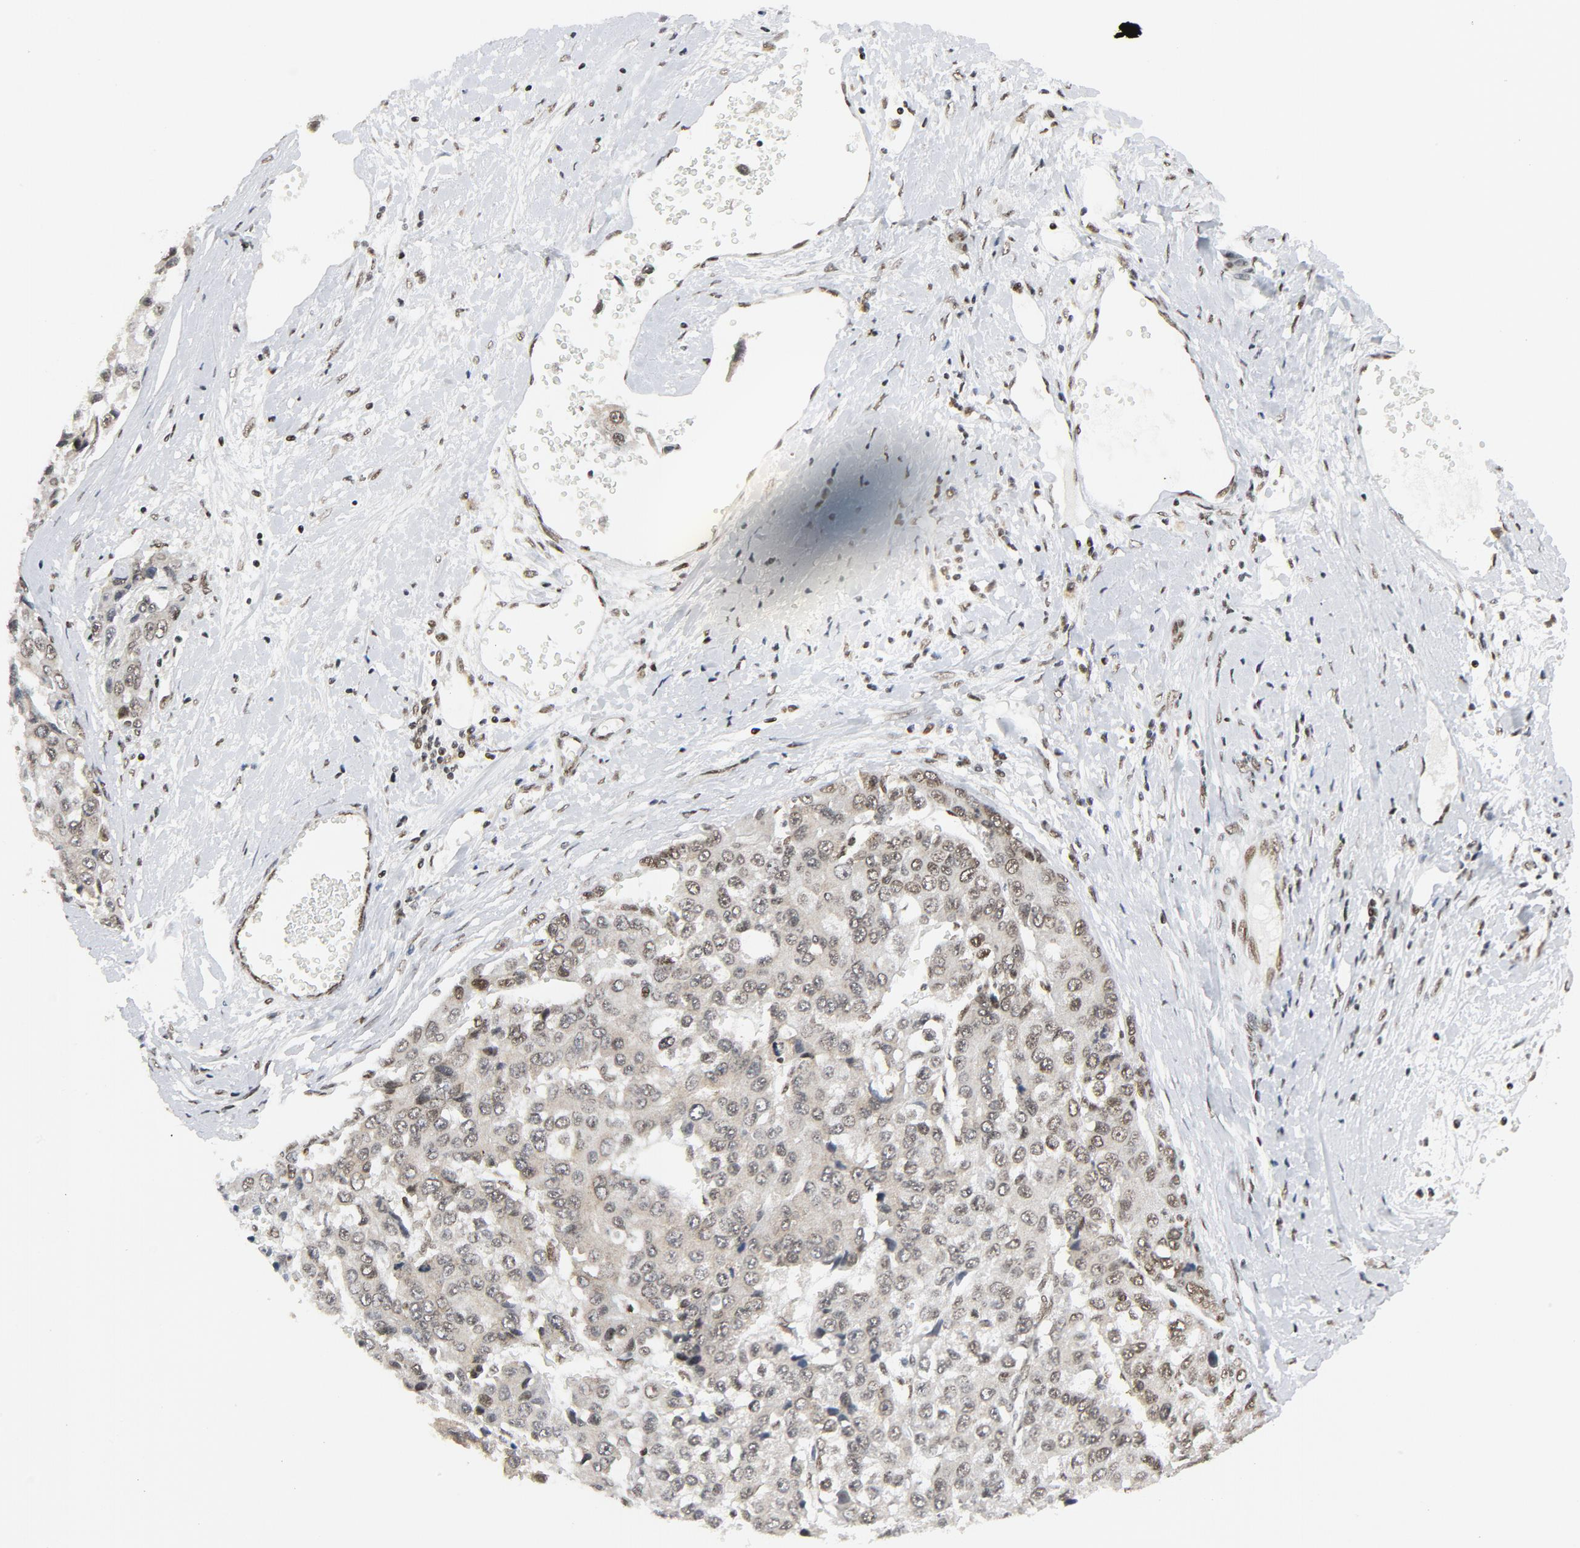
{"staining": {"intensity": "weak", "quantity": ">75%", "location": "nuclear"}, "tissue": "liver cancer", "cell_type": "Tumor cells", "image_type": "cancer", "snomed": [{"axis": "morphology", "description": "Carcinoma, Hepatocellular, NOS"}, {"axis": "topography", "description": "Liver"}], "caption": "Liver cancer (hepatocellular carcinoma) stained for a protein (brown) displays weak nuclear positive staining in approximately >75% of tumor cells.", "gene": "ERCC1", "patient": {"sex": "female", "age": 66}}